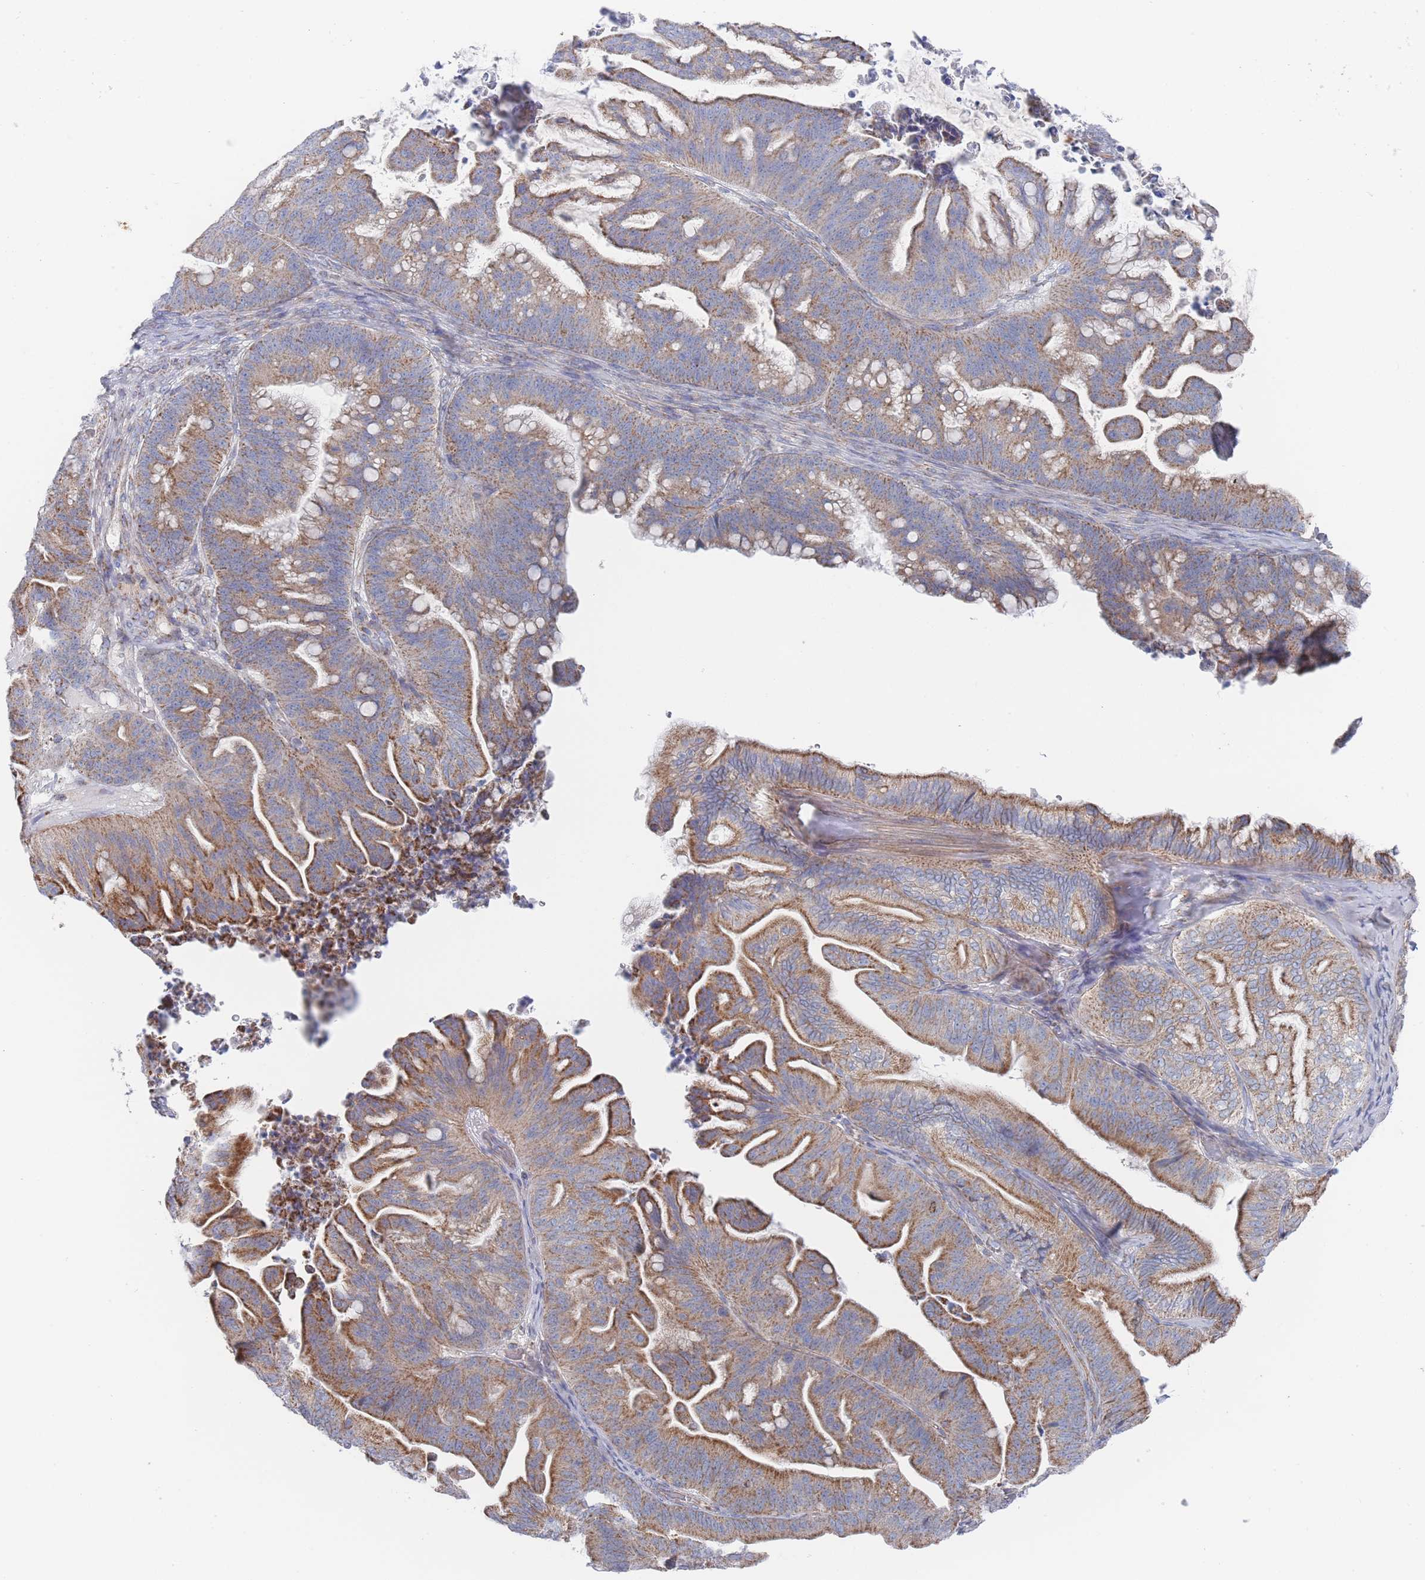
{"staining": {"intensity": "moderate", "quantity": "25%-75%", "location": "cytoplasmic/membranous"}, "tissue": "ovarian cancer", "cell_type": "Tumor cells", "image_type": "cancer", "snomed": [{"axis": "morphology", "description": "Cystadenocarcinoma, mucinous, NOS"}, {"axis": "topography", "description": "Ovary"}], "caption": "A medium amount of moderate cytoplasmic/membranous expression is seen in approximately 25%-75% of tumor cells in ovarian cancer tissue.", "gene": "IKZF4", "patient": {"sex": "female", "age": 67}}